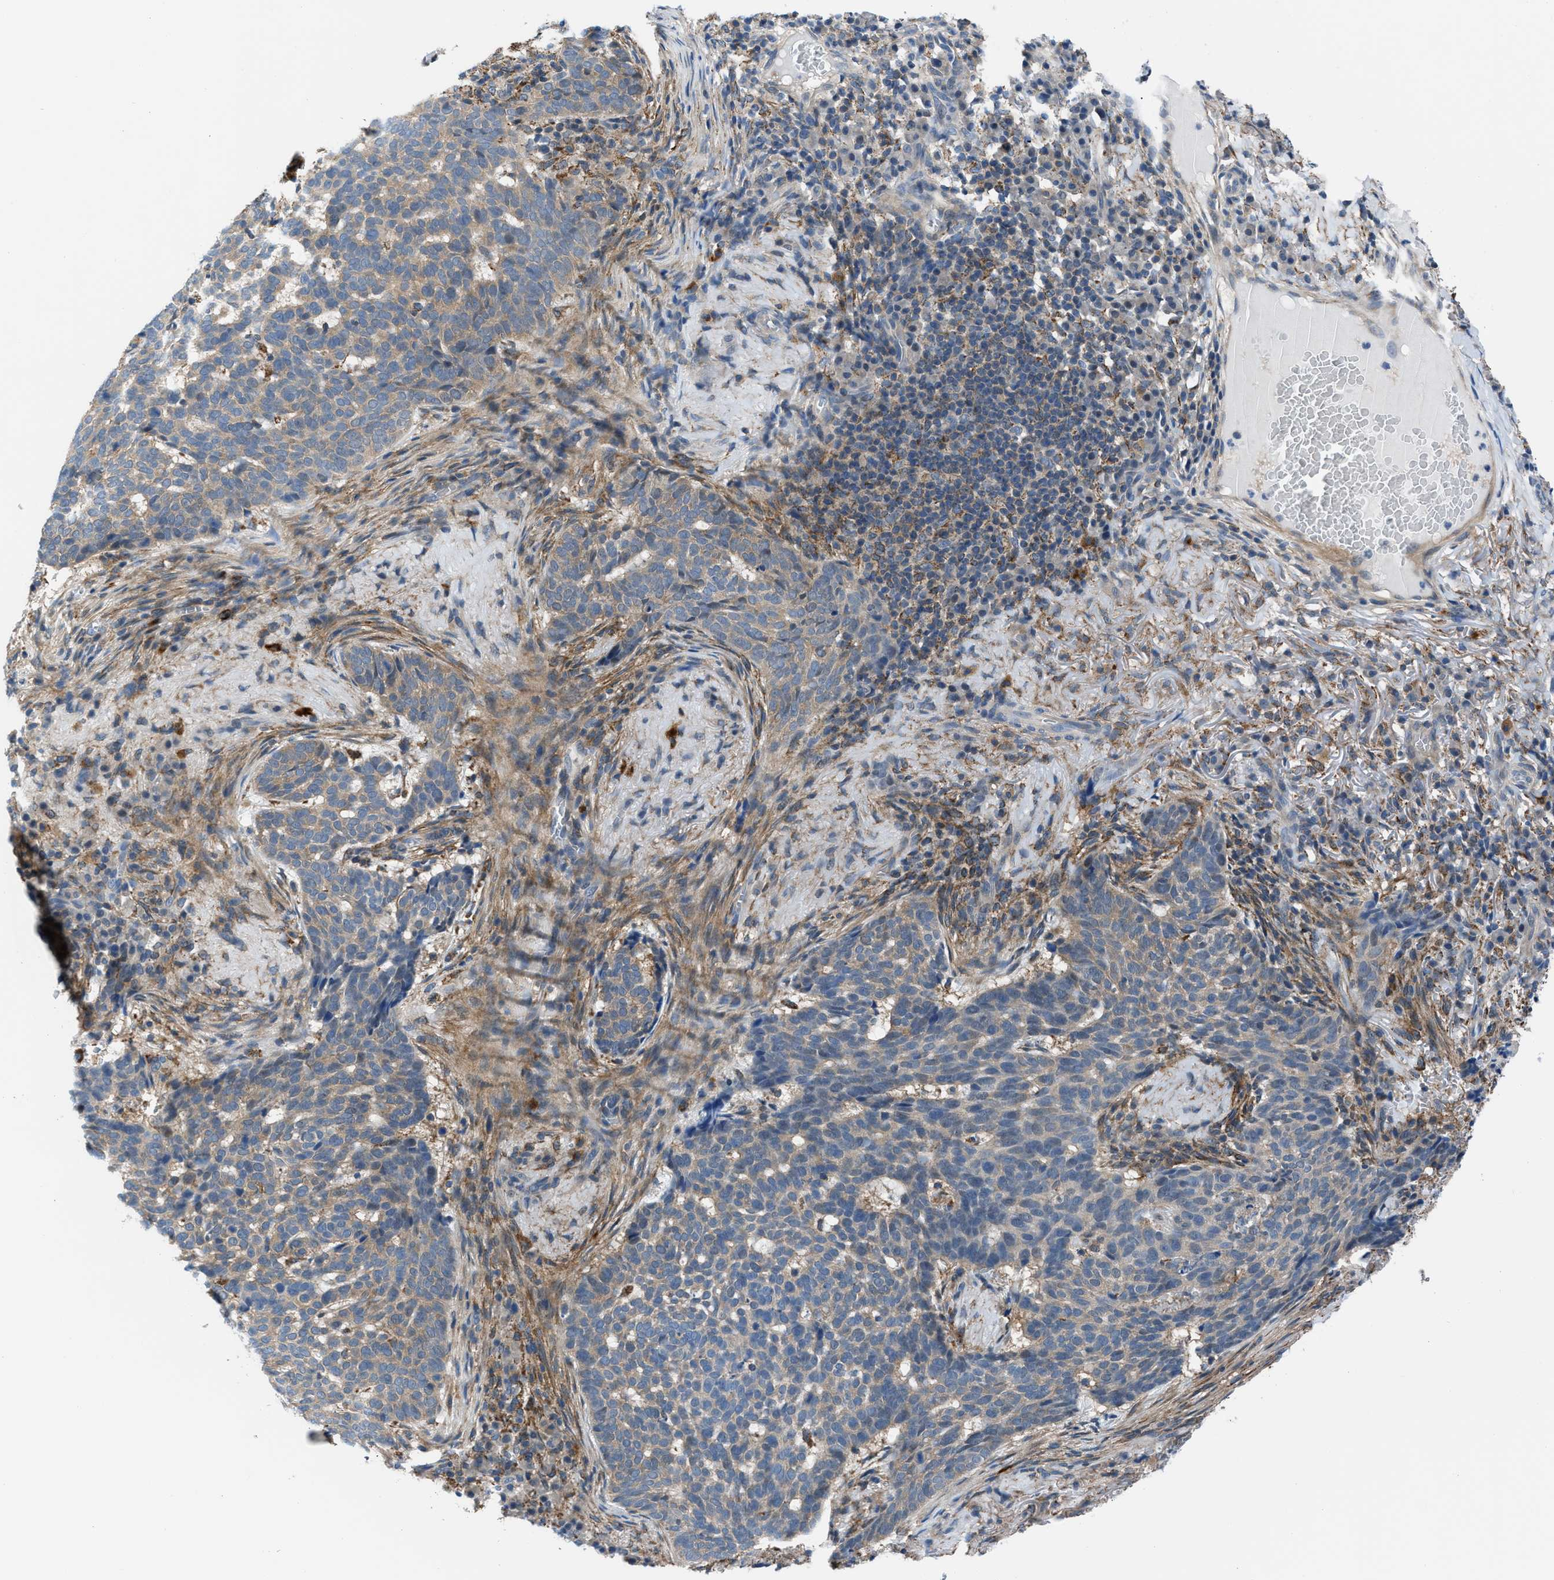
{"staining": {"intensity": "weak", "quantity": ">75%", "location": "cytoplasmic/membranous"}, "tissue": "skin cancer", "cell_type": "Tumor cells", "image_type": "cancer", "snomed": [{"axis": "morphology", "description": "Basal cell carcinoma"}, {"axis": "topography", "description": "Skin"}], "caption": "Immunohistochemistry image of neoplastic tissue: basal cell carcinoma (skin) stained using immunohistochemistry reveals low levels of weak protein expression localized specifically in the cytoplasmic/membranous of tumor cells, appearing as a cytoplasmic/membranous brown color.", "gene": "TMEM45B", "patient": {"sex": "male", "age": 85}}